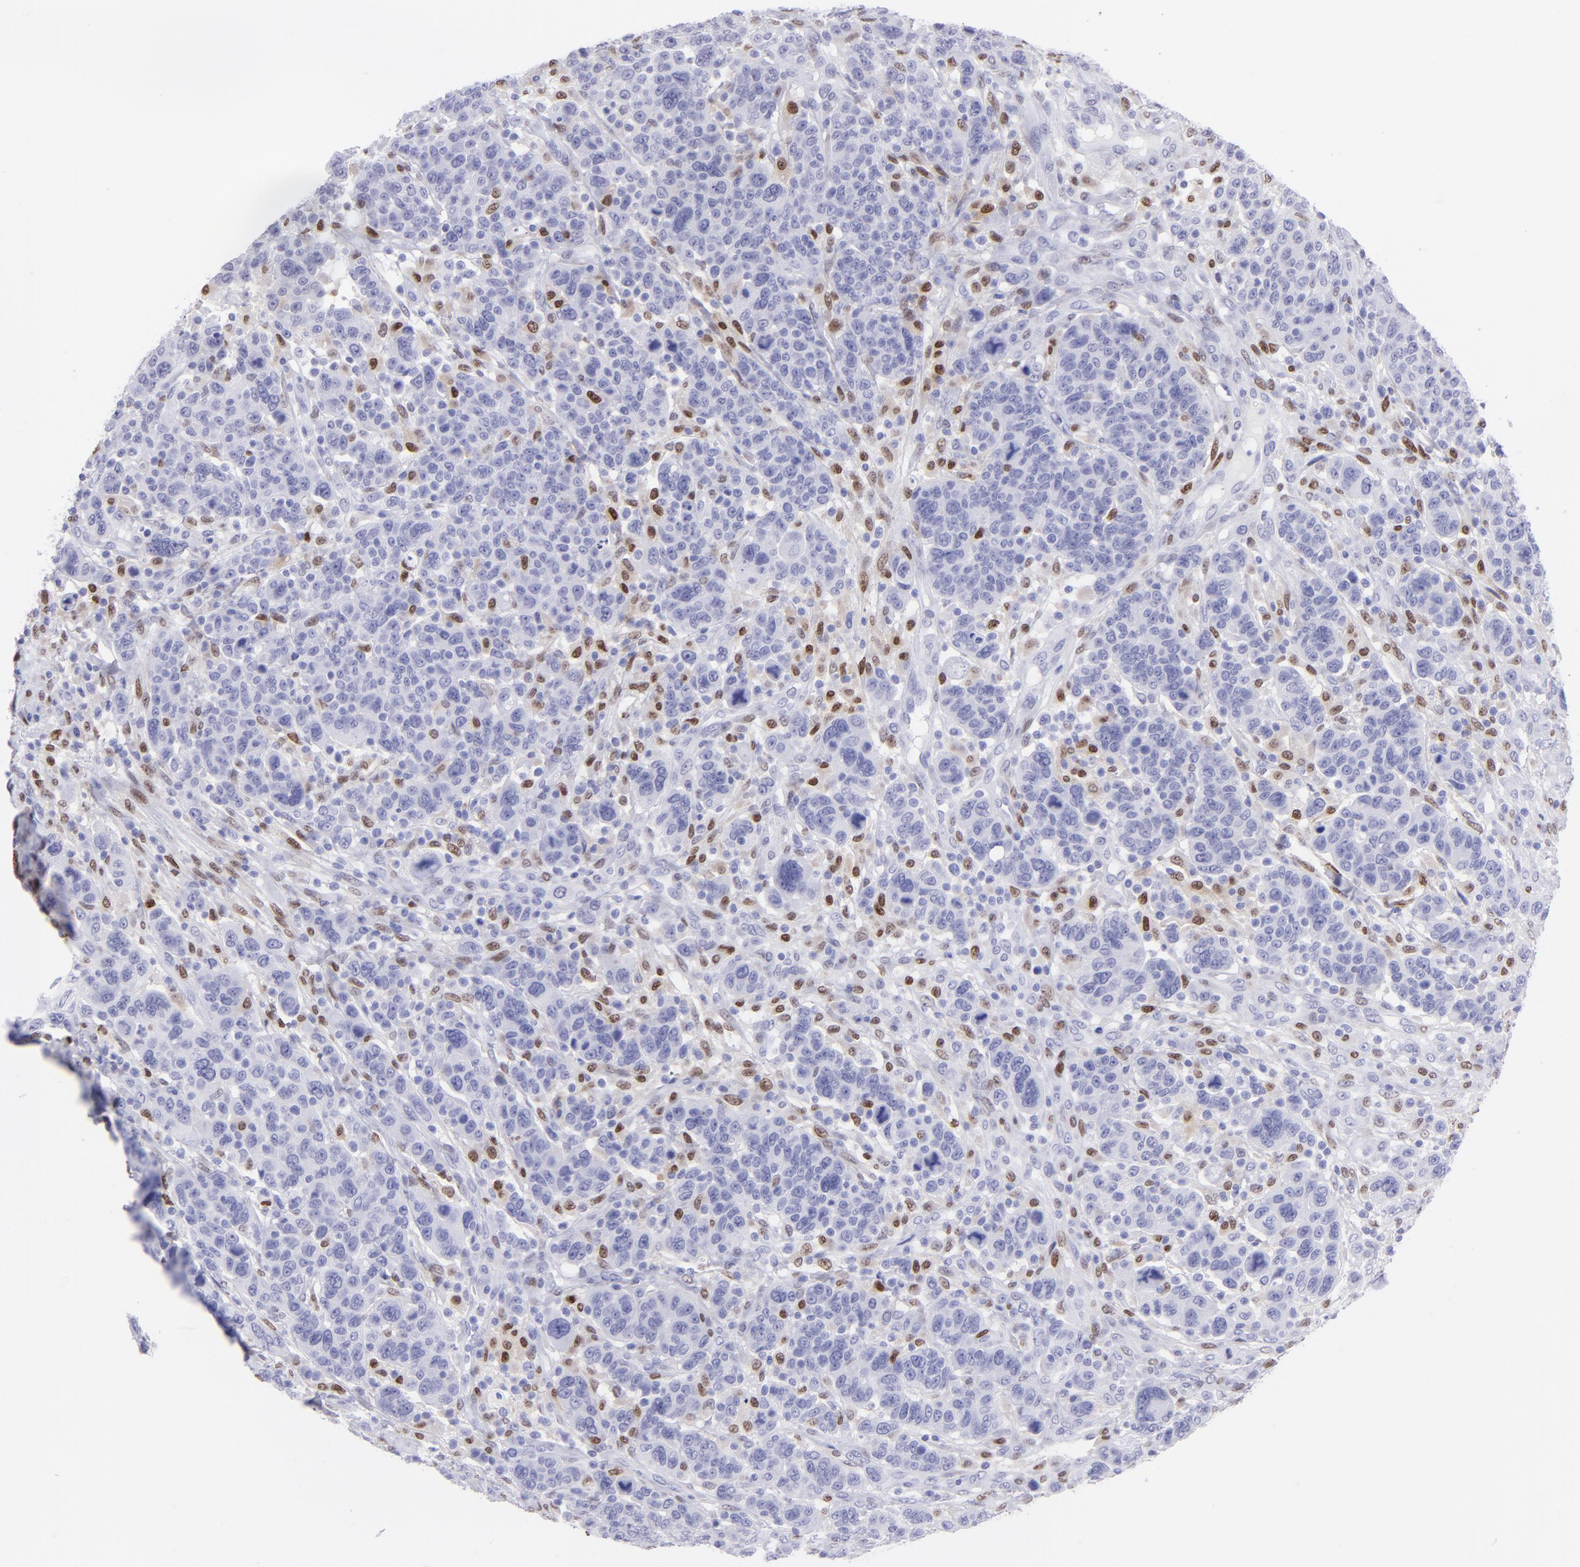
{"staining": {"intensity": "negative", "quantity": "none", "location": "none"}, "tissue": "breast cancer", "cell_type": "Tumor cells", "image_type": "cancer", "snomed": [{"axis": "morphology", "description": "Duct carcinoma"}, {"axis": "topography", "description": "Breast"}], "caption": "Immunohistochemistry (IHC) histopathology image of neoplastic tissue: human breast cancer (invasive ductal carcinoma) stained with DAB displays no significant protein expression in tumor cells.", "gene": "MITF", "patient": {"sex": "female", "age": 37}}